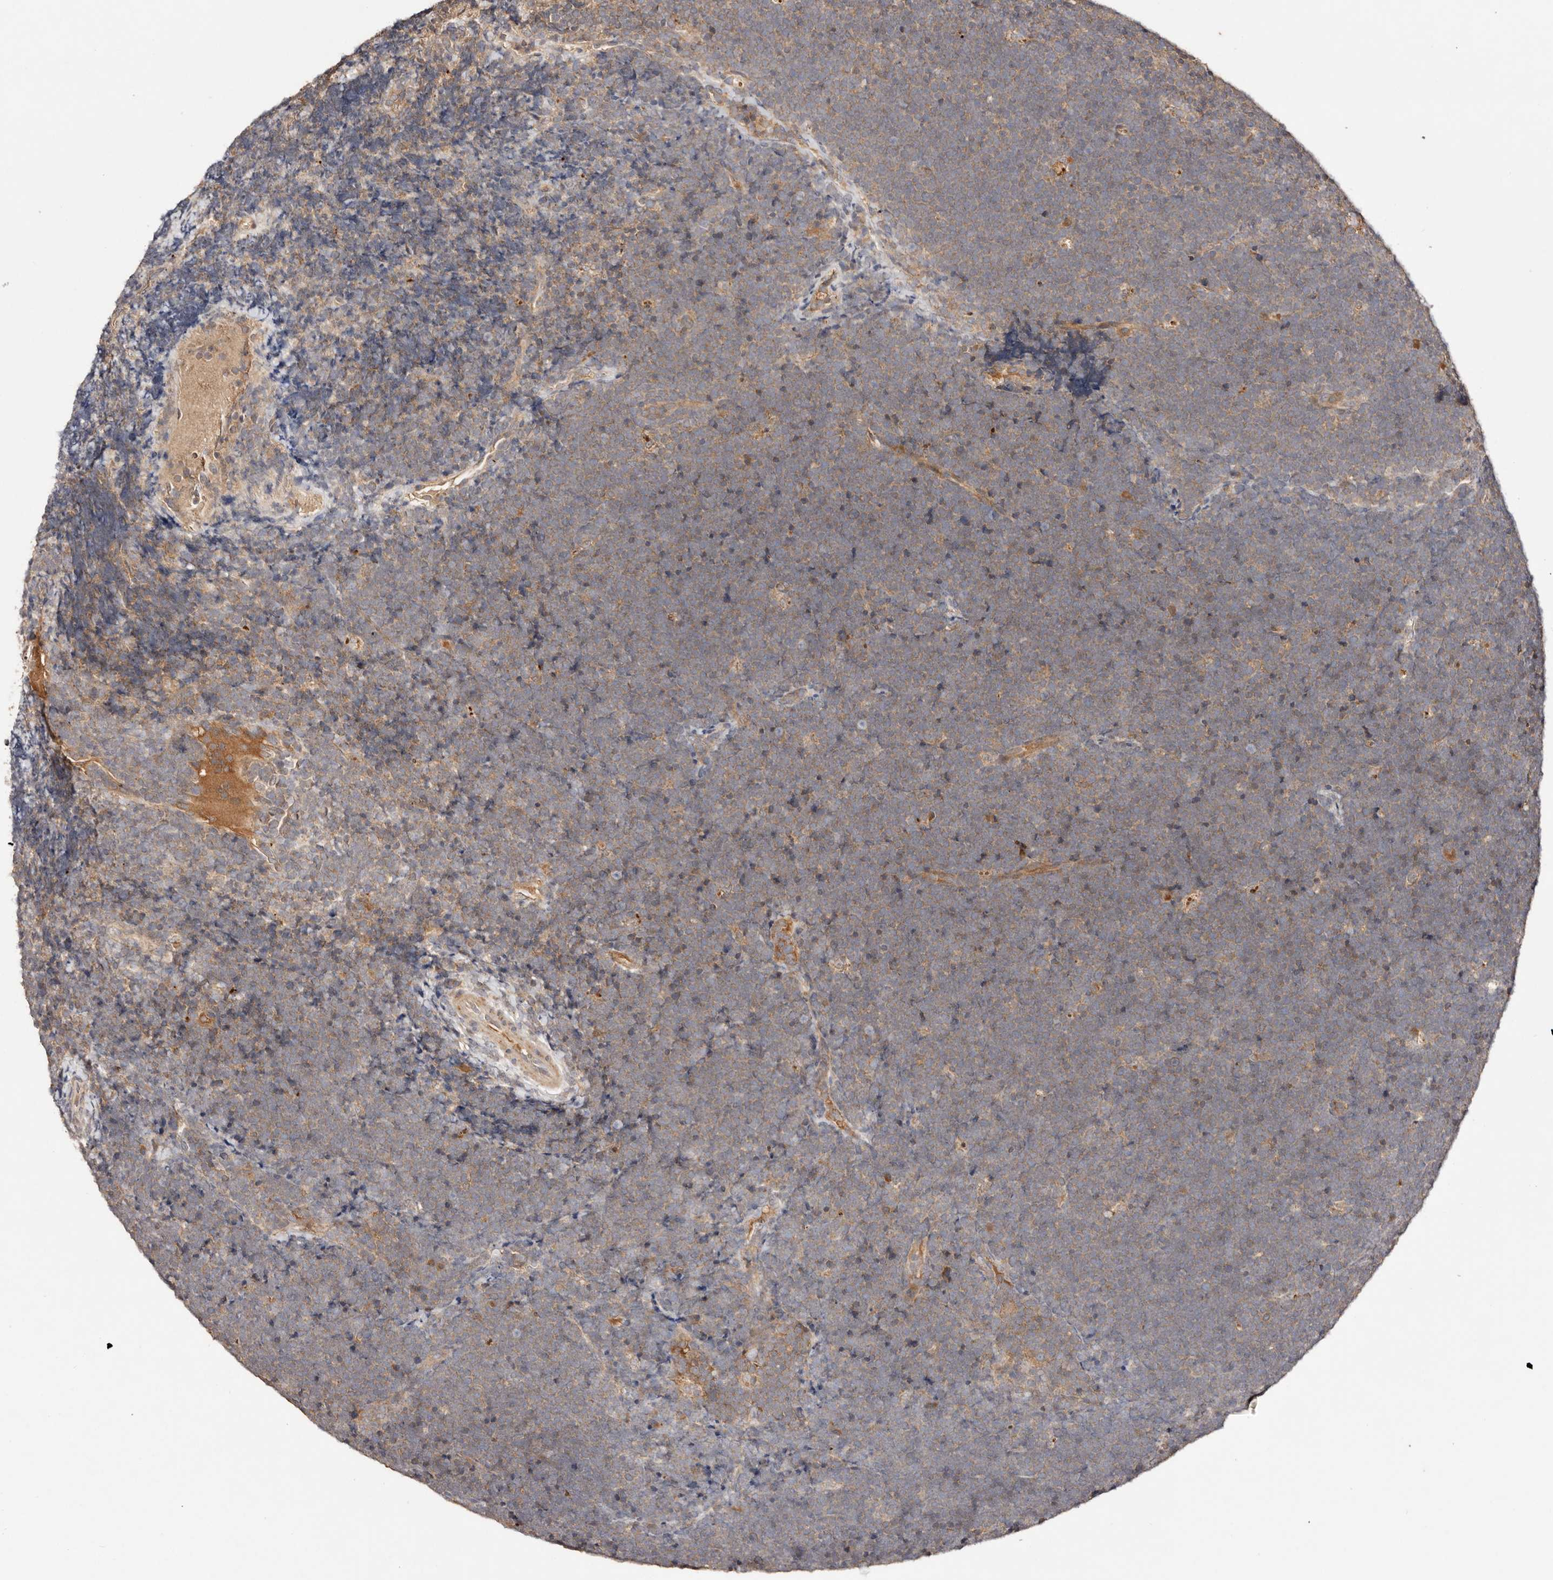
{"staining": {"intensity": "weak", "quantity": "25%-75%", "location": "cytoplasmic/membranous"}, "tissue": "lymphoma", "cell_type": "Tumor cells", "image_type": "cancer", "snomed": [{"axis": "morphology", "description": "Malignant lymphoma, non-Hodgkin's type, High grade"}, {"axis": "topography", "description": "Lymph node"}], "caption": "Immunohistochemistry of lymphoma exhibits low levels of weak cytoplasmic/membranous staining in about 25%-75% of tumor cells.", "gene": "PKIB", "patient": {"sex": "male", "age": 13}}